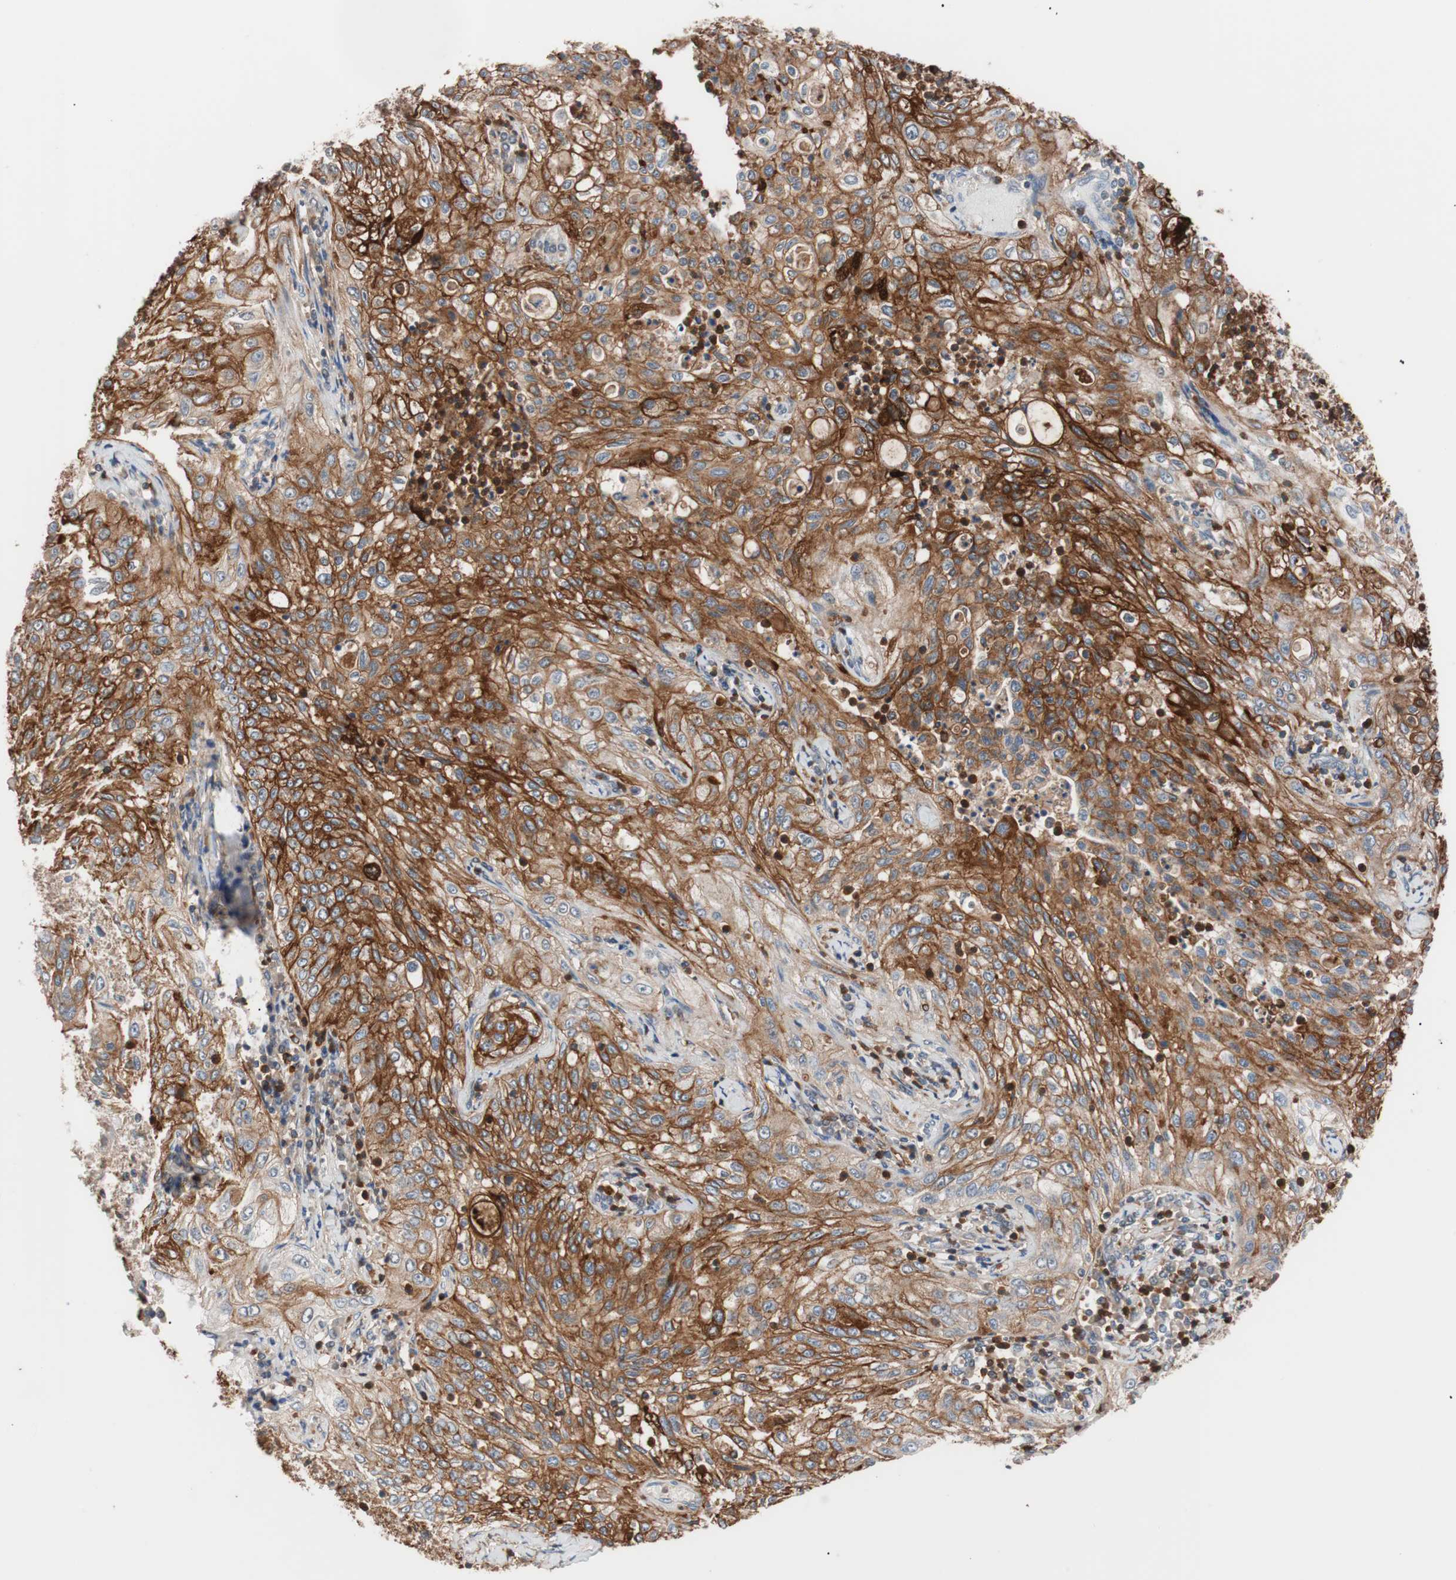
{"staining": {"intensity": "strong", "quantity": ">75%", "location": "cytoplasmic/membranous"}, "tissue": "lung cancer", "cell_type": "Tumor cells", "image_type": "cancer", "snomed": [{"axis": "morphology", "description": "Inflammation, NOS"}, {"axis": "morphology", "description": "Squamous cell carcinoma, NOS"}, {"axis": "topography", "description": "Lymph node"}, {"axis": "topography", "description": "Soft tissue"}, {"axis": "topography", "description": "Lung"}], "caption": "Tumor cells exhibit high levels of strong cytoplasmic/membranous positivity in approximately >75% of cells in human squamous cell carcinoma (lung).", "gene": "LITAF", "patient": {"sex": "male", "age": 66}}